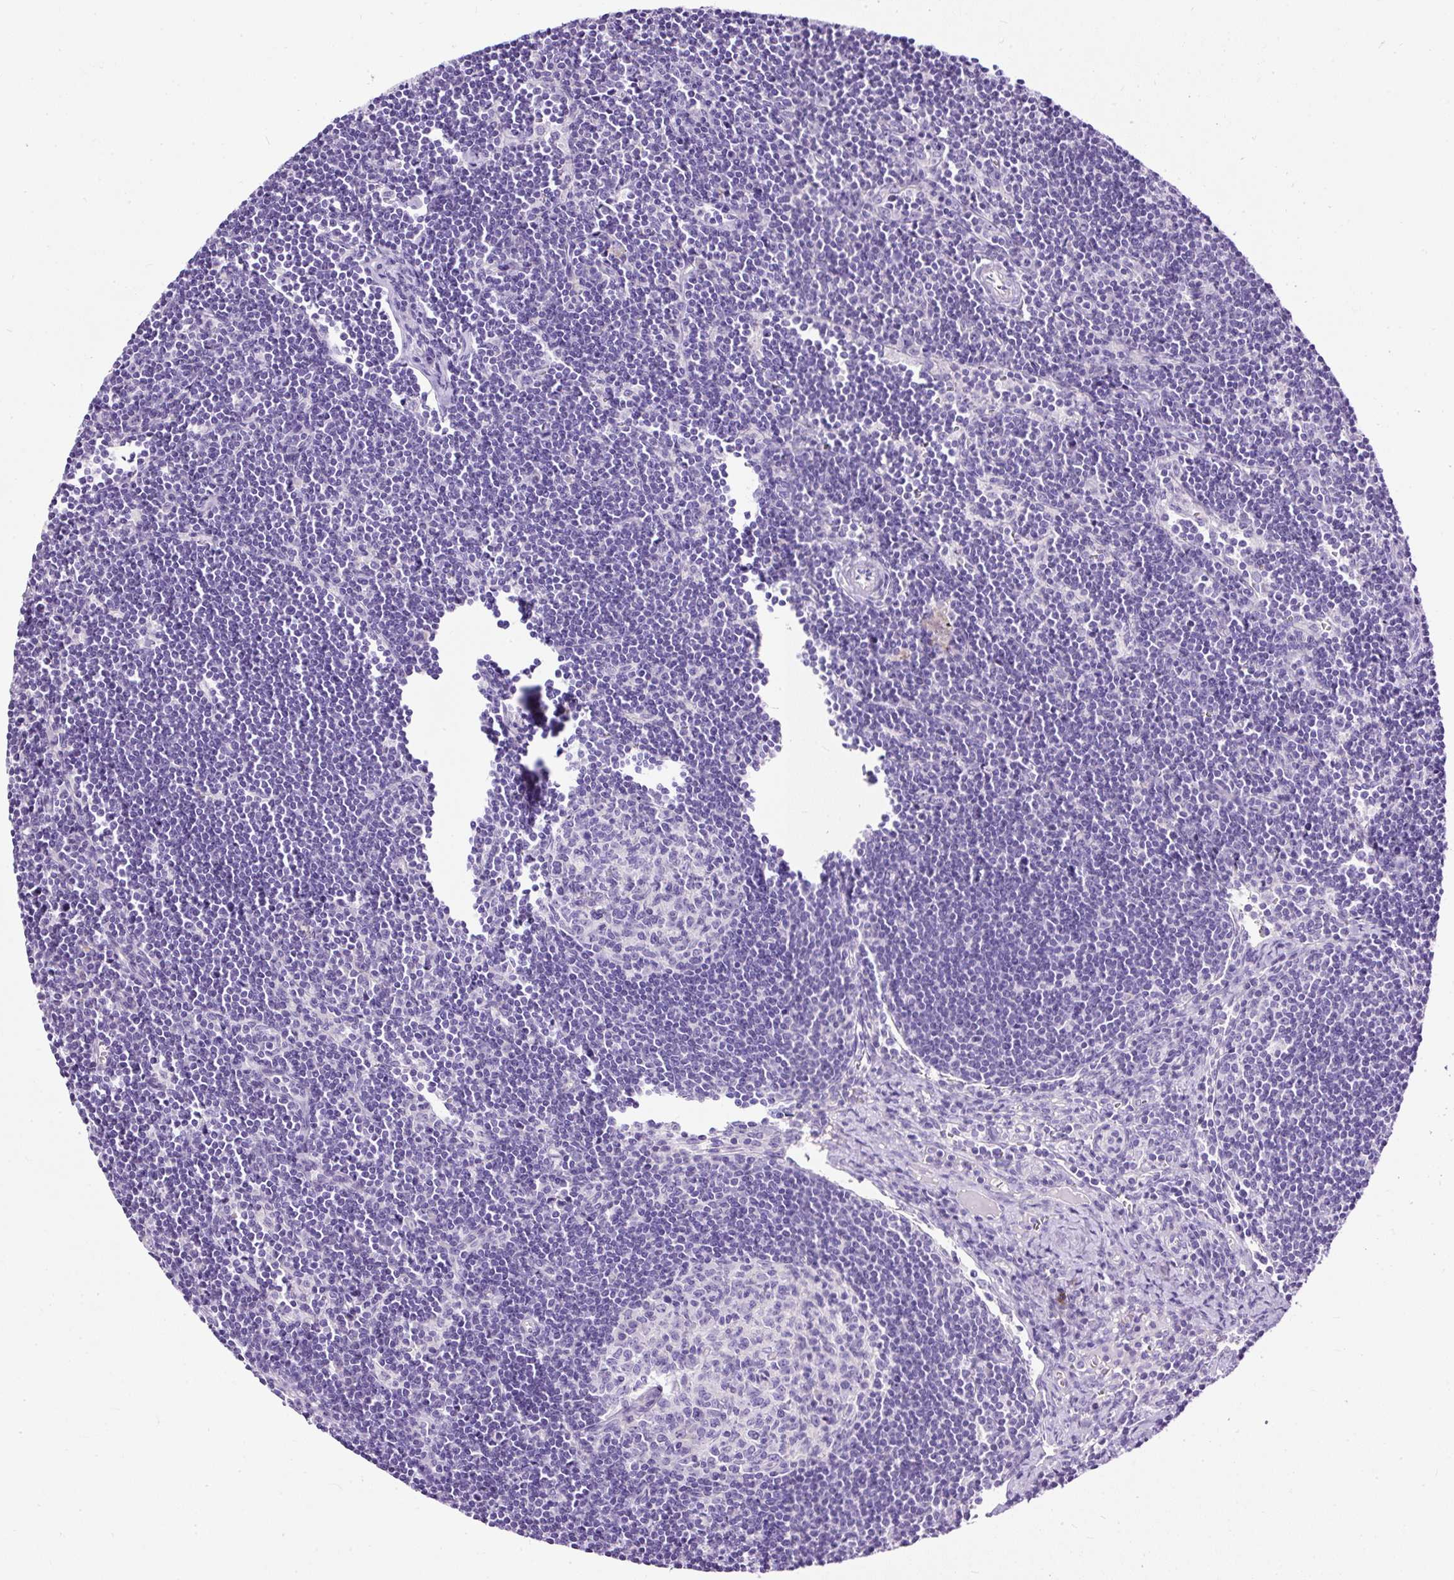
{"staining": {"intensity": "negative", "quantity": "none", "location": "none"}, "tissue": "lymph node", "cell_type": "Germinal center cells", "image_type": "normal", "snomed": [{"axis": "morphology", "description": "Normal tissue, NOS"}, {"axis": "topography", "description": "Lymph node"}], "caption": "Image shows no protein staining in germinal center cells of unremarkable lymph node.", "gene": "STOX2", "patient": {"sex": "female", "age": 29}}